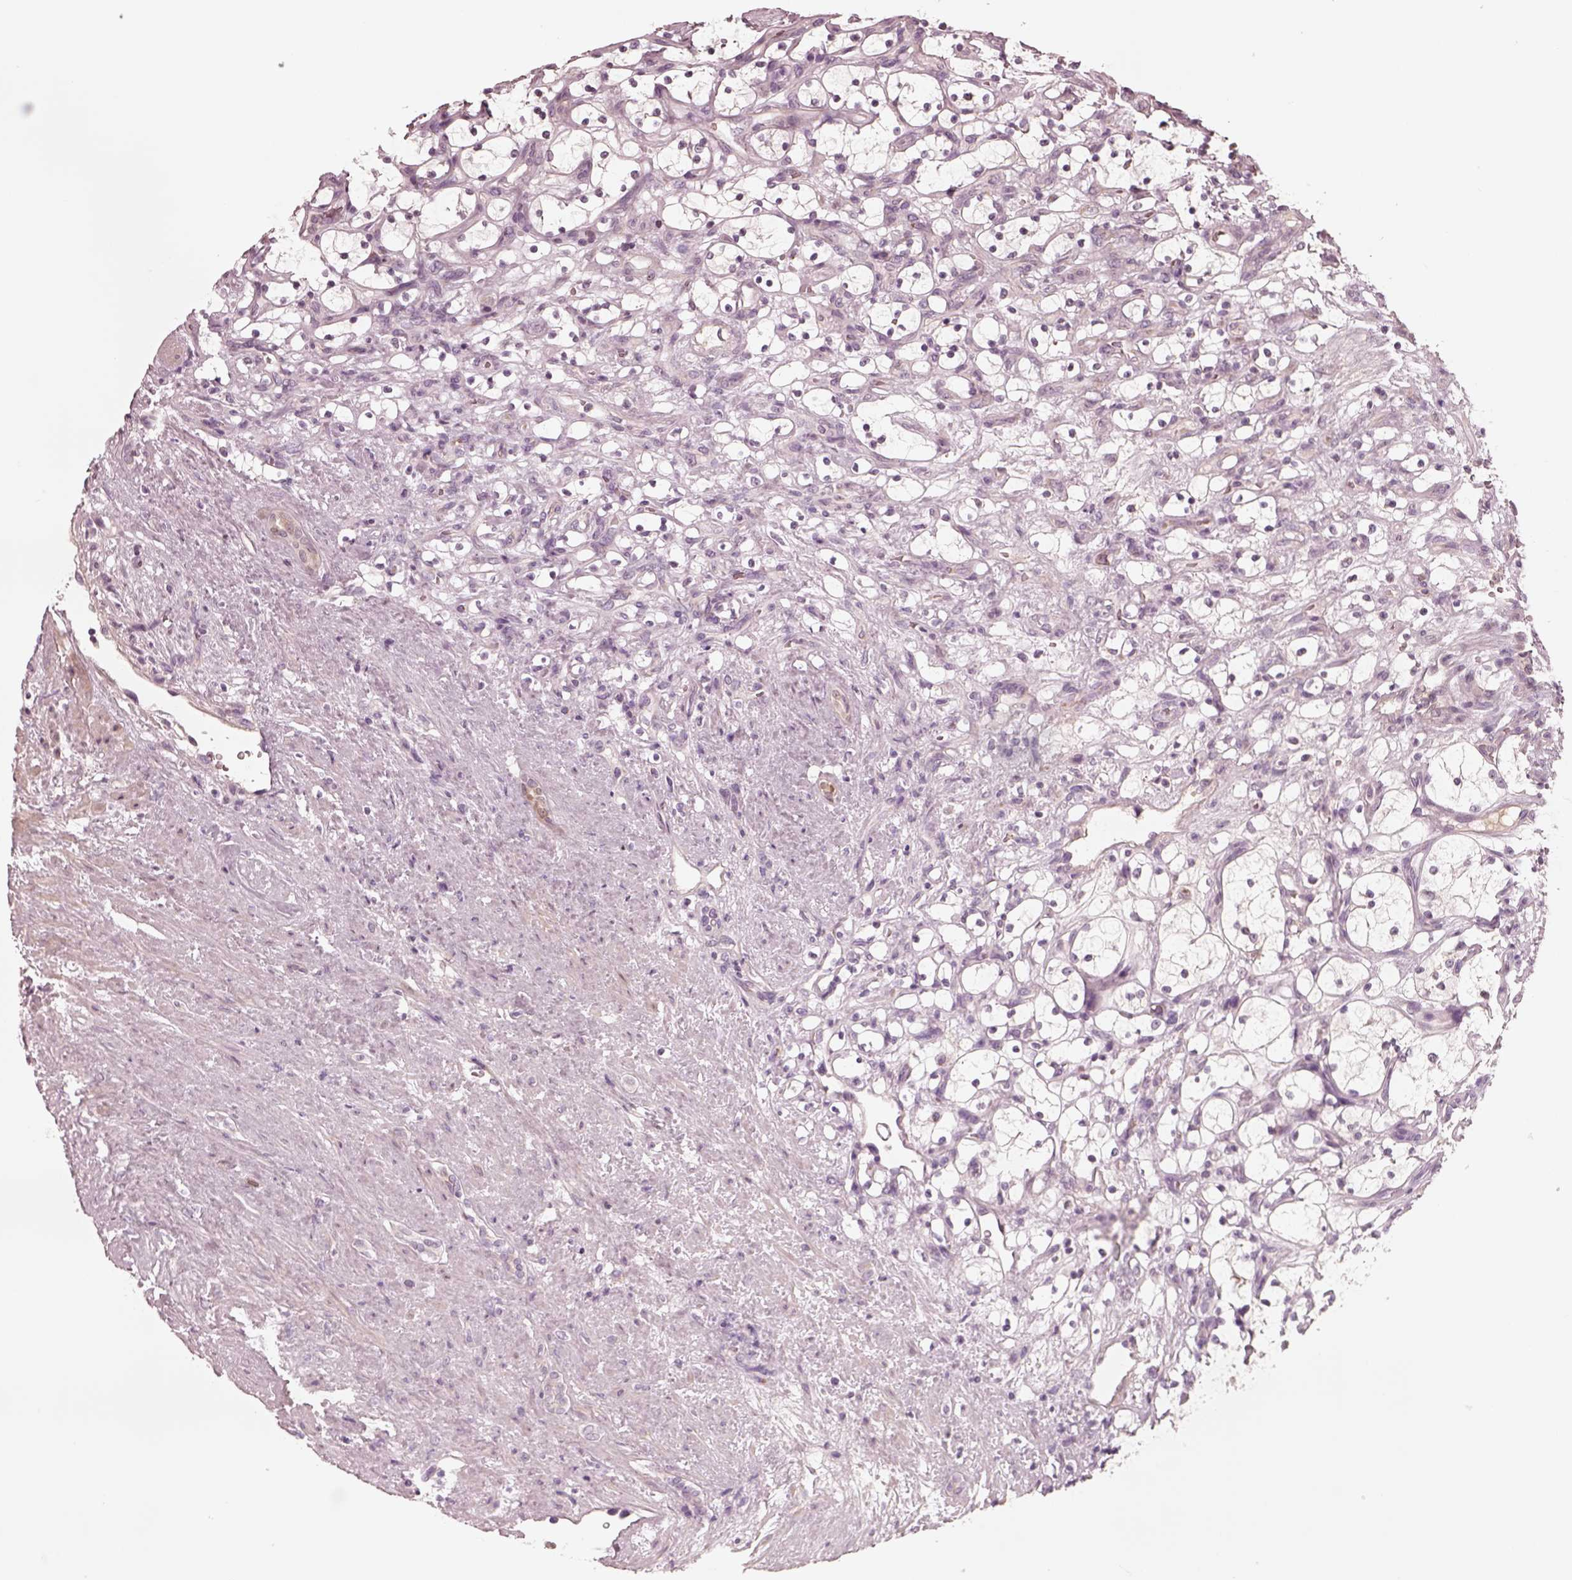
{"staining": {"intensity": "negative", "quantity": "none", "location": "none"}, "tissue": "renal cancer", "cell_type": "Tumor cells", "image_type": "cancer", "snomed": [{"axis": "morphology", "description": "Adenocarcinoma, NOS"}, {"axis": "topography", "description": "Kidney"}], "caption": "IHC histopathology image of renal cancer (adenocarcinoma) stained for a protein (brown), which demonstrates no positivity in tumor cells.", "gene": "SDCBP2", "patient": {"sex": "female", "age": 69}}